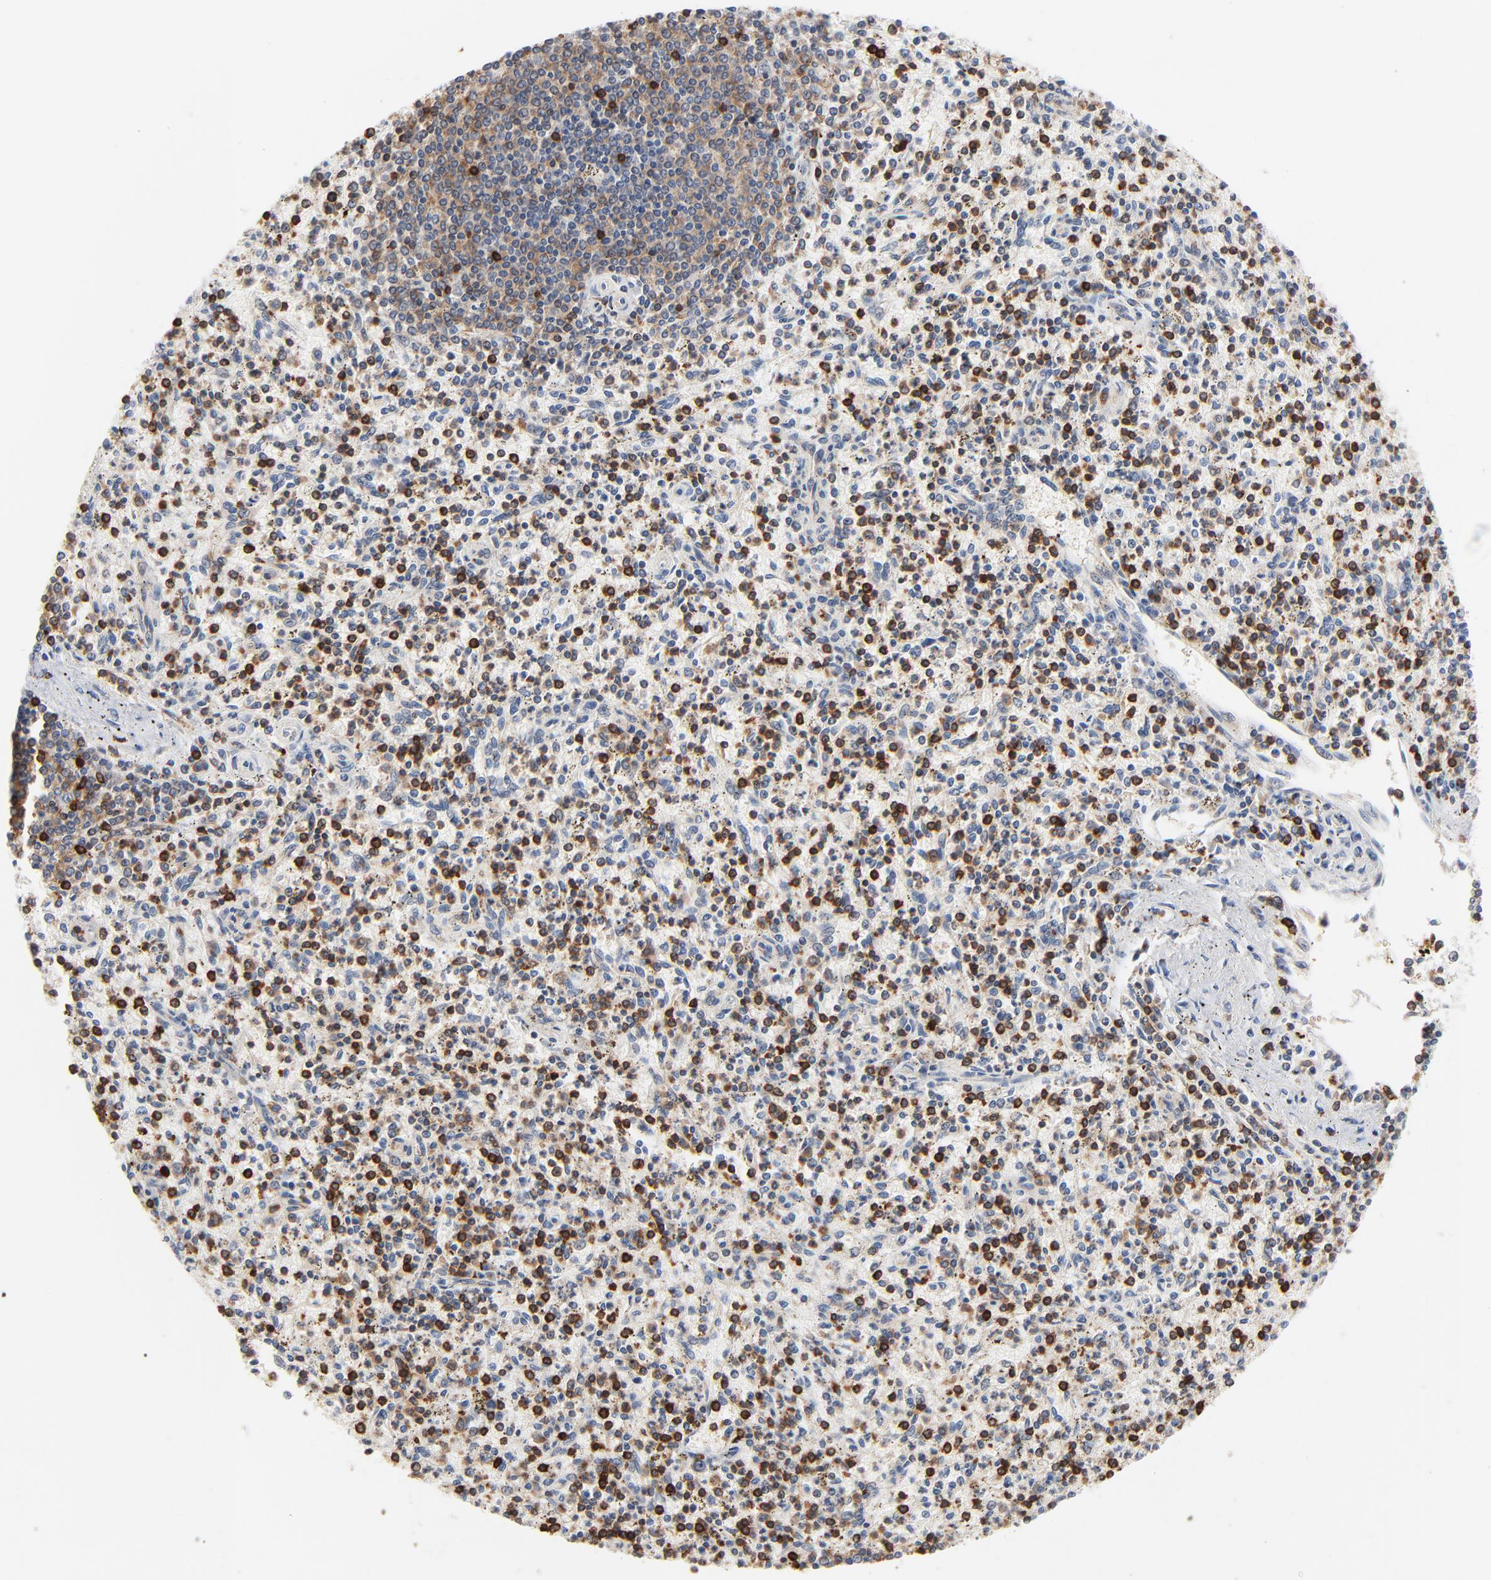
{"staining": {"intensity": "strong", "quantity": "<25%", "location": "cytoplasmic/membranous"}, "tissue": "spleen", "cell_type": "Cells in red pulp", "image_type": "normal", "snomed": [{"axis": "morphology", "description": "Normal tissue, NOS"}, {"axis": "topography", "description": "Spleen"}], "caption": "Protein expression analysis of unremarkable spleen exhibits strong cytoplasmic/membranous staining in about <25% of cells in red pulp.", "gene": "SH3KBP1", "patient": {"sex": "male", "age": 72}}